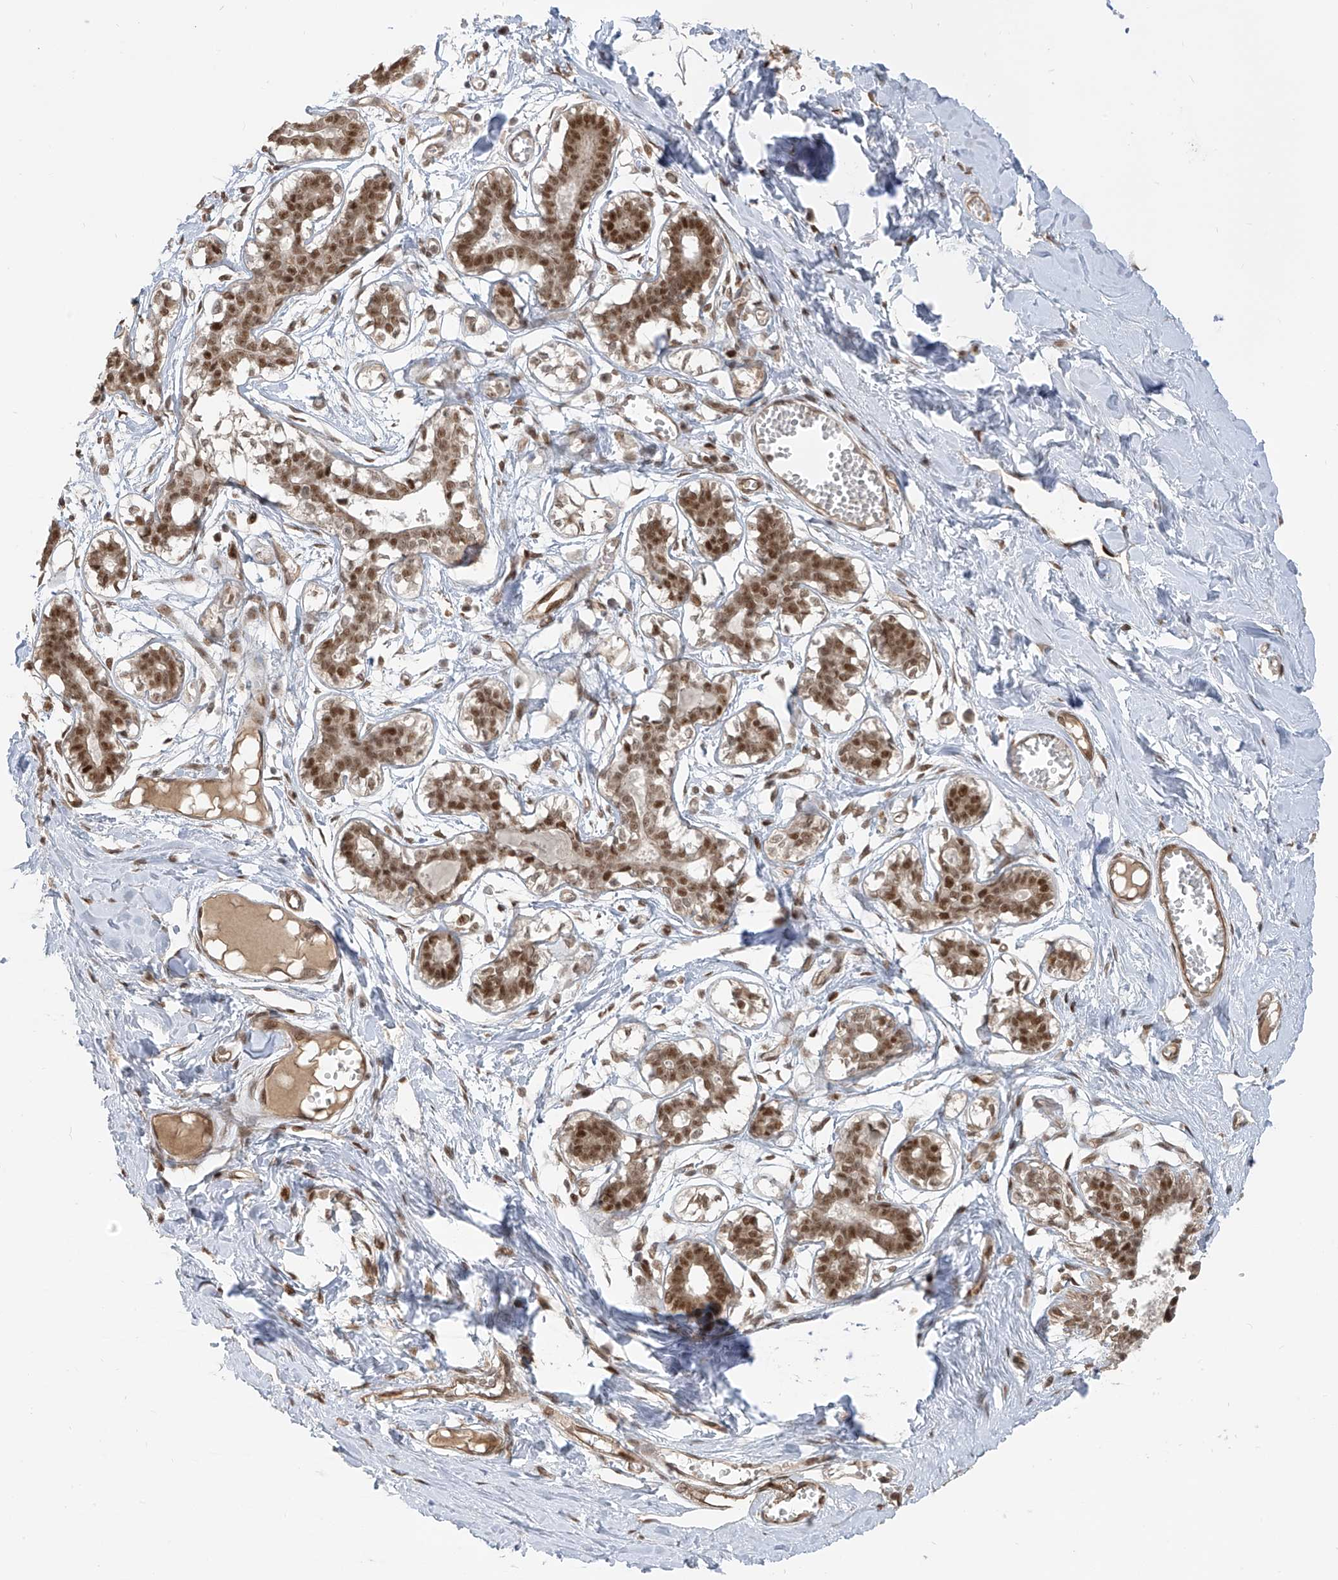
{"staining": {"intensity": "negative", "quantity": "none", "location": "none"}, "tissue": "breast", "cell_type": "Adipocytes", "image_type": "normal", "snomed": [{"axis": "morphology", "description": "Normal tissue, NOS"}, {"axis": "topography", "description": "Breast"}], "caption": "This histopathology image is of benign breast stained with IHC to label a protein in brown with the nuclei are counter-stained blue. There is no positivity in adipocytes.", "gene": "ARHGEF3", "patient": {"sex": "female", "age": 27}}